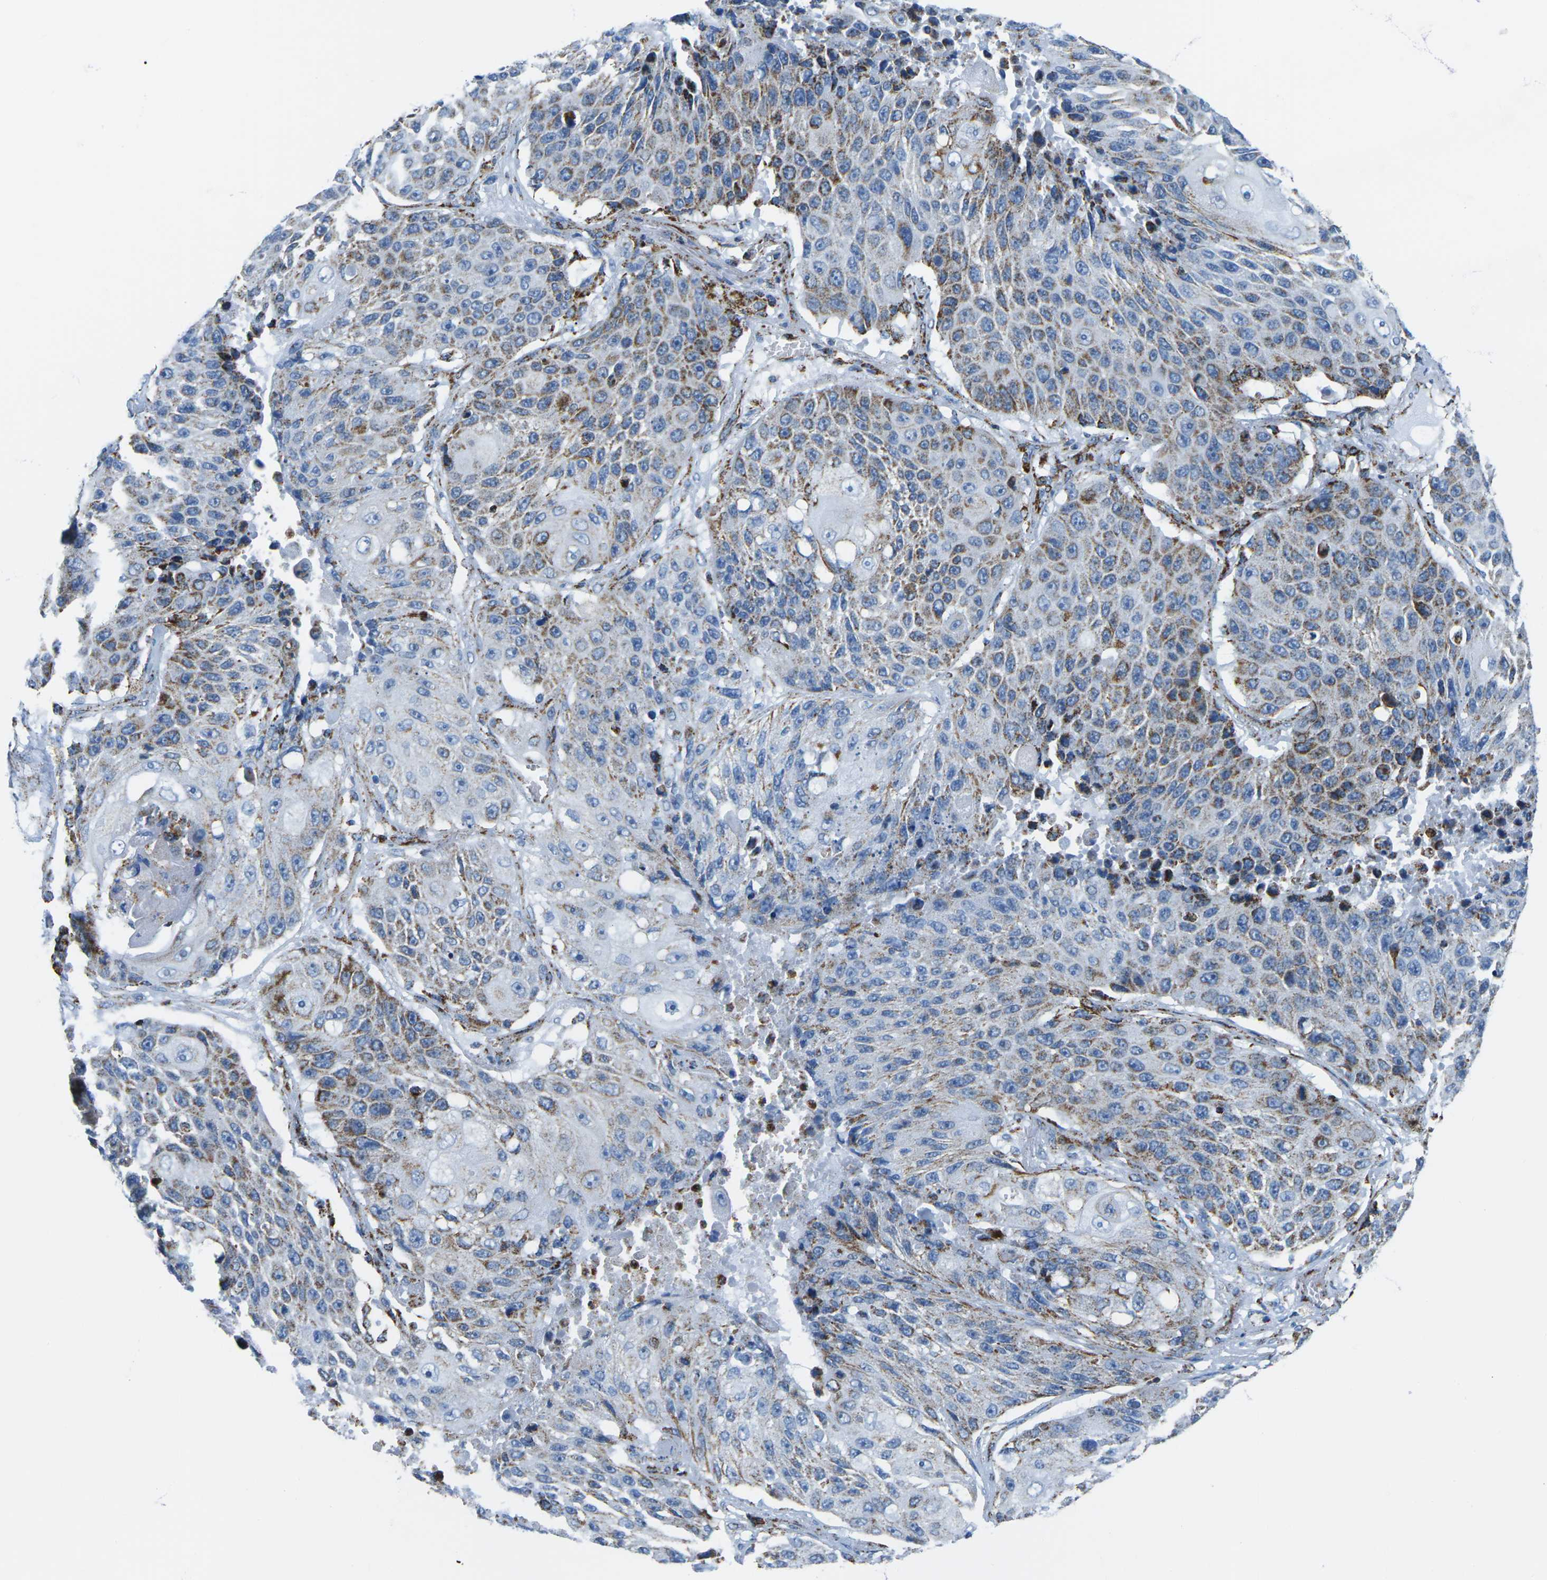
{"staining": {"intensity": "moderate", "quantity": "25%-75%", "location": "cytoplasmic/membranous"}, "tissue": "lung cancer", "cell_type": "Tumor cells", "image_type": "cancer", "snomed": [{"axis": "morphology", "description": "Squamous cell carcinoma, NOS"}, {"axis": "topography", "description": "Lung"}], "caption": "Immunohistochemical staining of human lung squamous cell carcinoma shows medium levels of moderate cytoplasmic/membranous positivity in about 25%-75% of tumor cells.", "gene": "COX6C", "patient": {"sex": "male", "age": 61}}